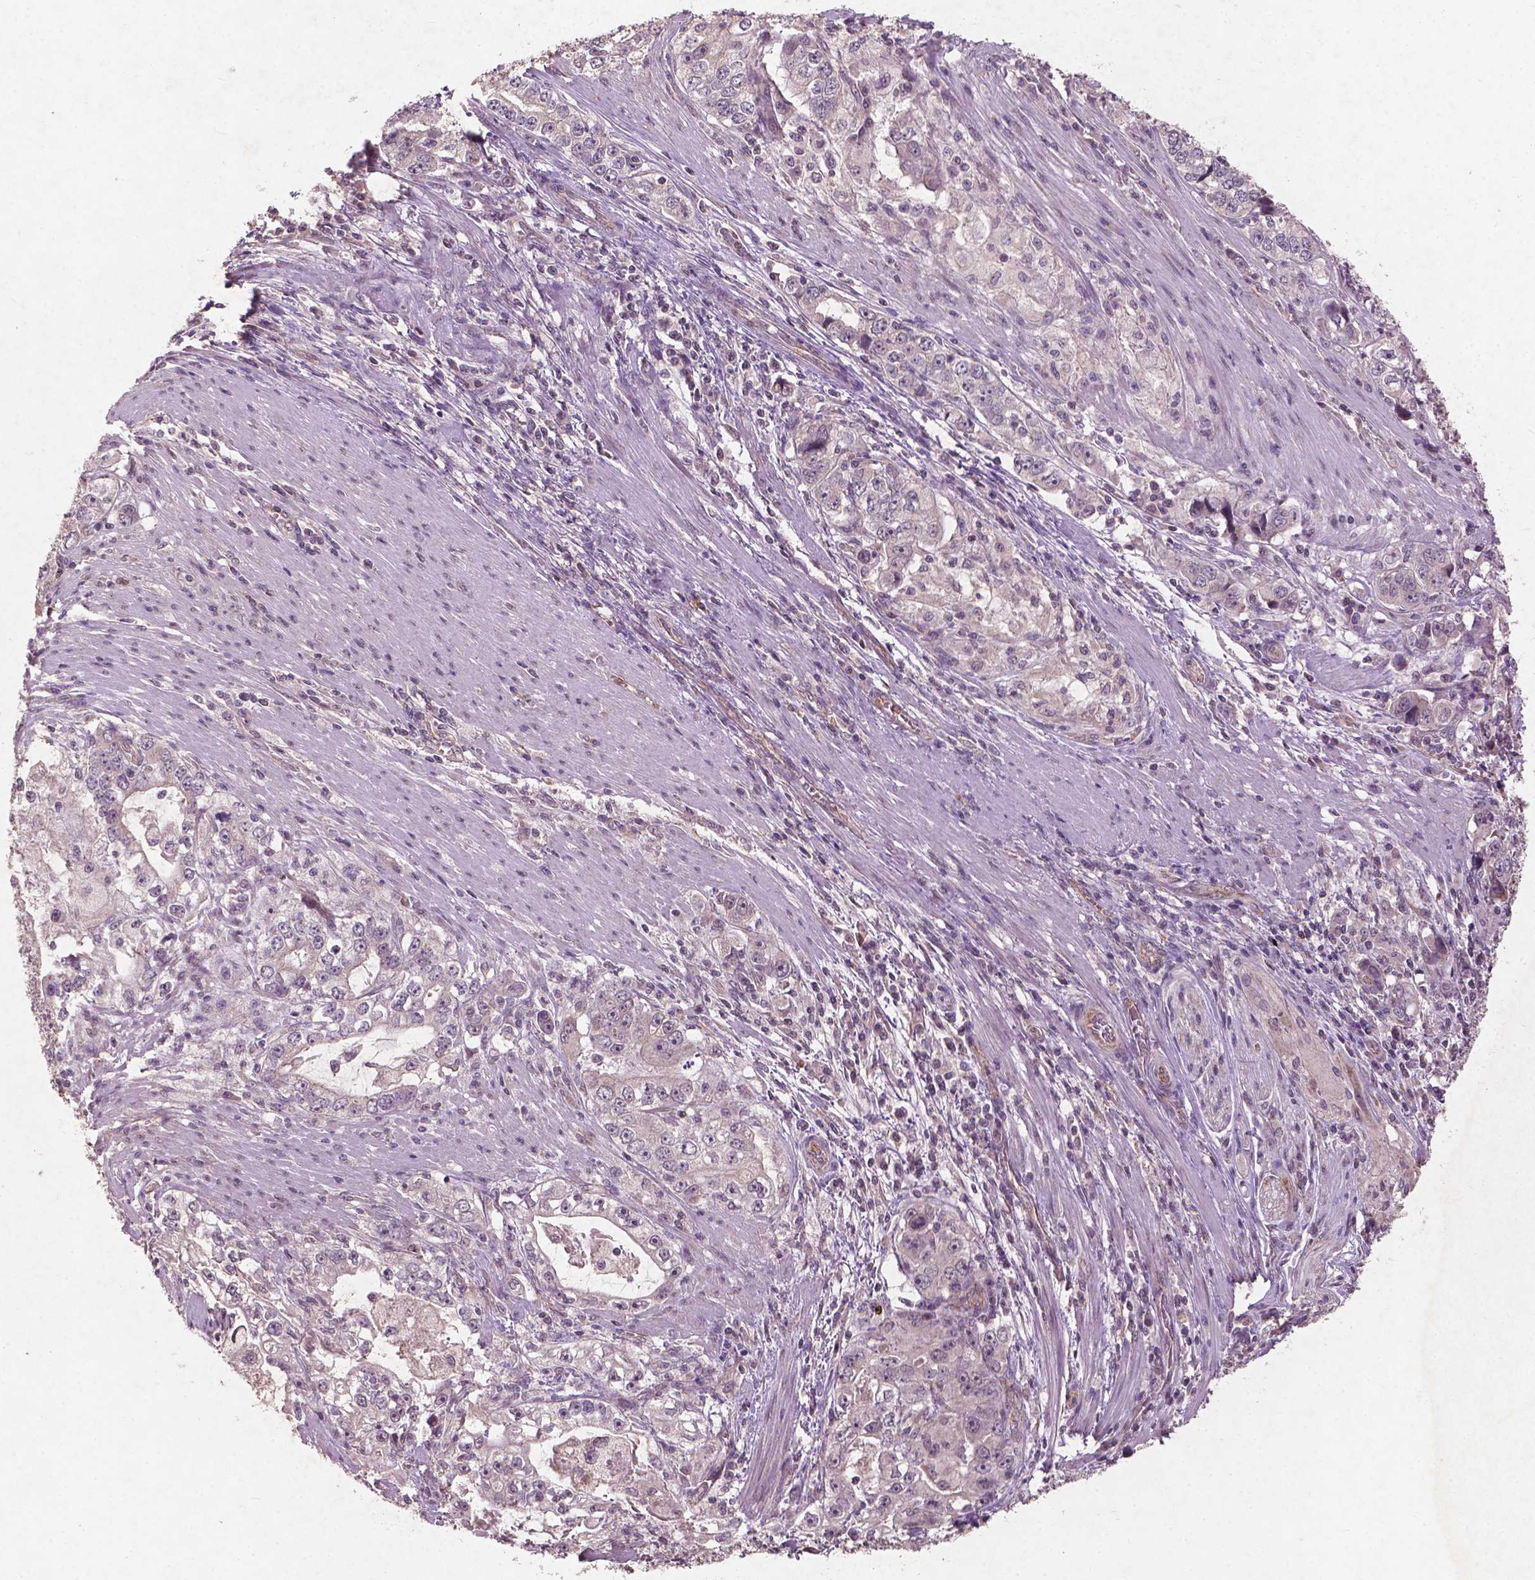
{"staining": {"intensity": "negative", "quantity": "none", "location": "none"}, "tissue": "stomach cancer", "cell_type": "Tumor cells", "image_type": "cancer", "snomed": [{"axis": "morphology", "description": "Adenocarcinoma, NOS"}, {"axis": "topography", "description": "Stomach, lower"}], "caption": "A micrograph of stomach cancer stained for a protein shows no brown staining in tumor cells.", "gene": "SMAD2", "patient": {"sex": "female", "age": 72}}